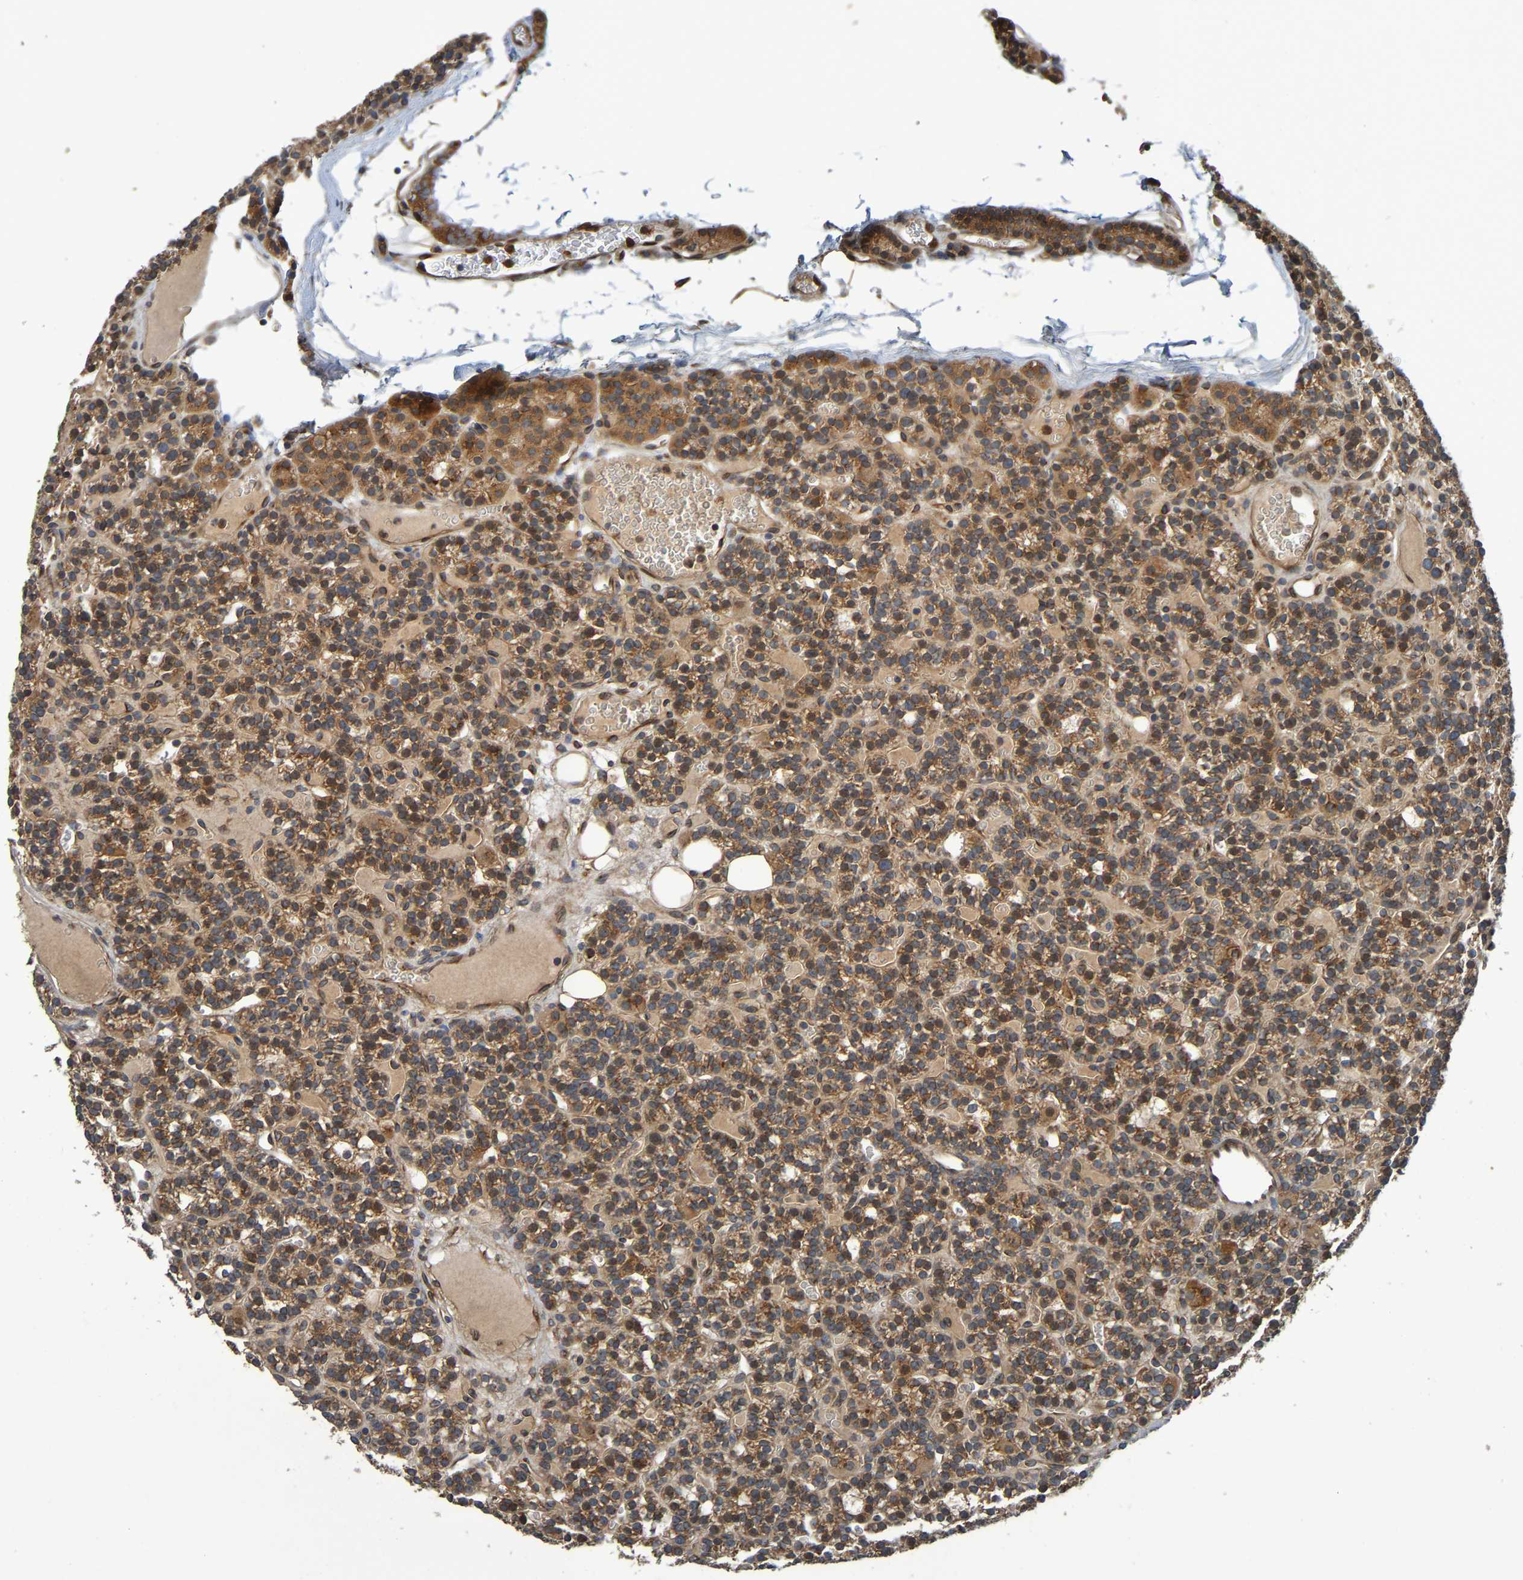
{"staining": {"intensity": "moderate", "quantity": ">75%", "location": "cytoplasmic/membranous"}, "tissue": "parathyroid gland", "cell_type": "Glandular cells", "image_type": "normal", "snomed": [{"axis": "morphology", "description": "Normal tissue, NOS"}, {"axis": "morphology", "description": "Adenoma, NOS"}, {"axis": "topography", "description": "Parathyroid gland"}], "caption": "Protein expression analysis of benign parathyroid gland shows moderate cytoplasmic/membranous staining in approximately >75% of glandular cells.", "gene": "MACC1", "patient": {"sex": "female", "age": 58}}